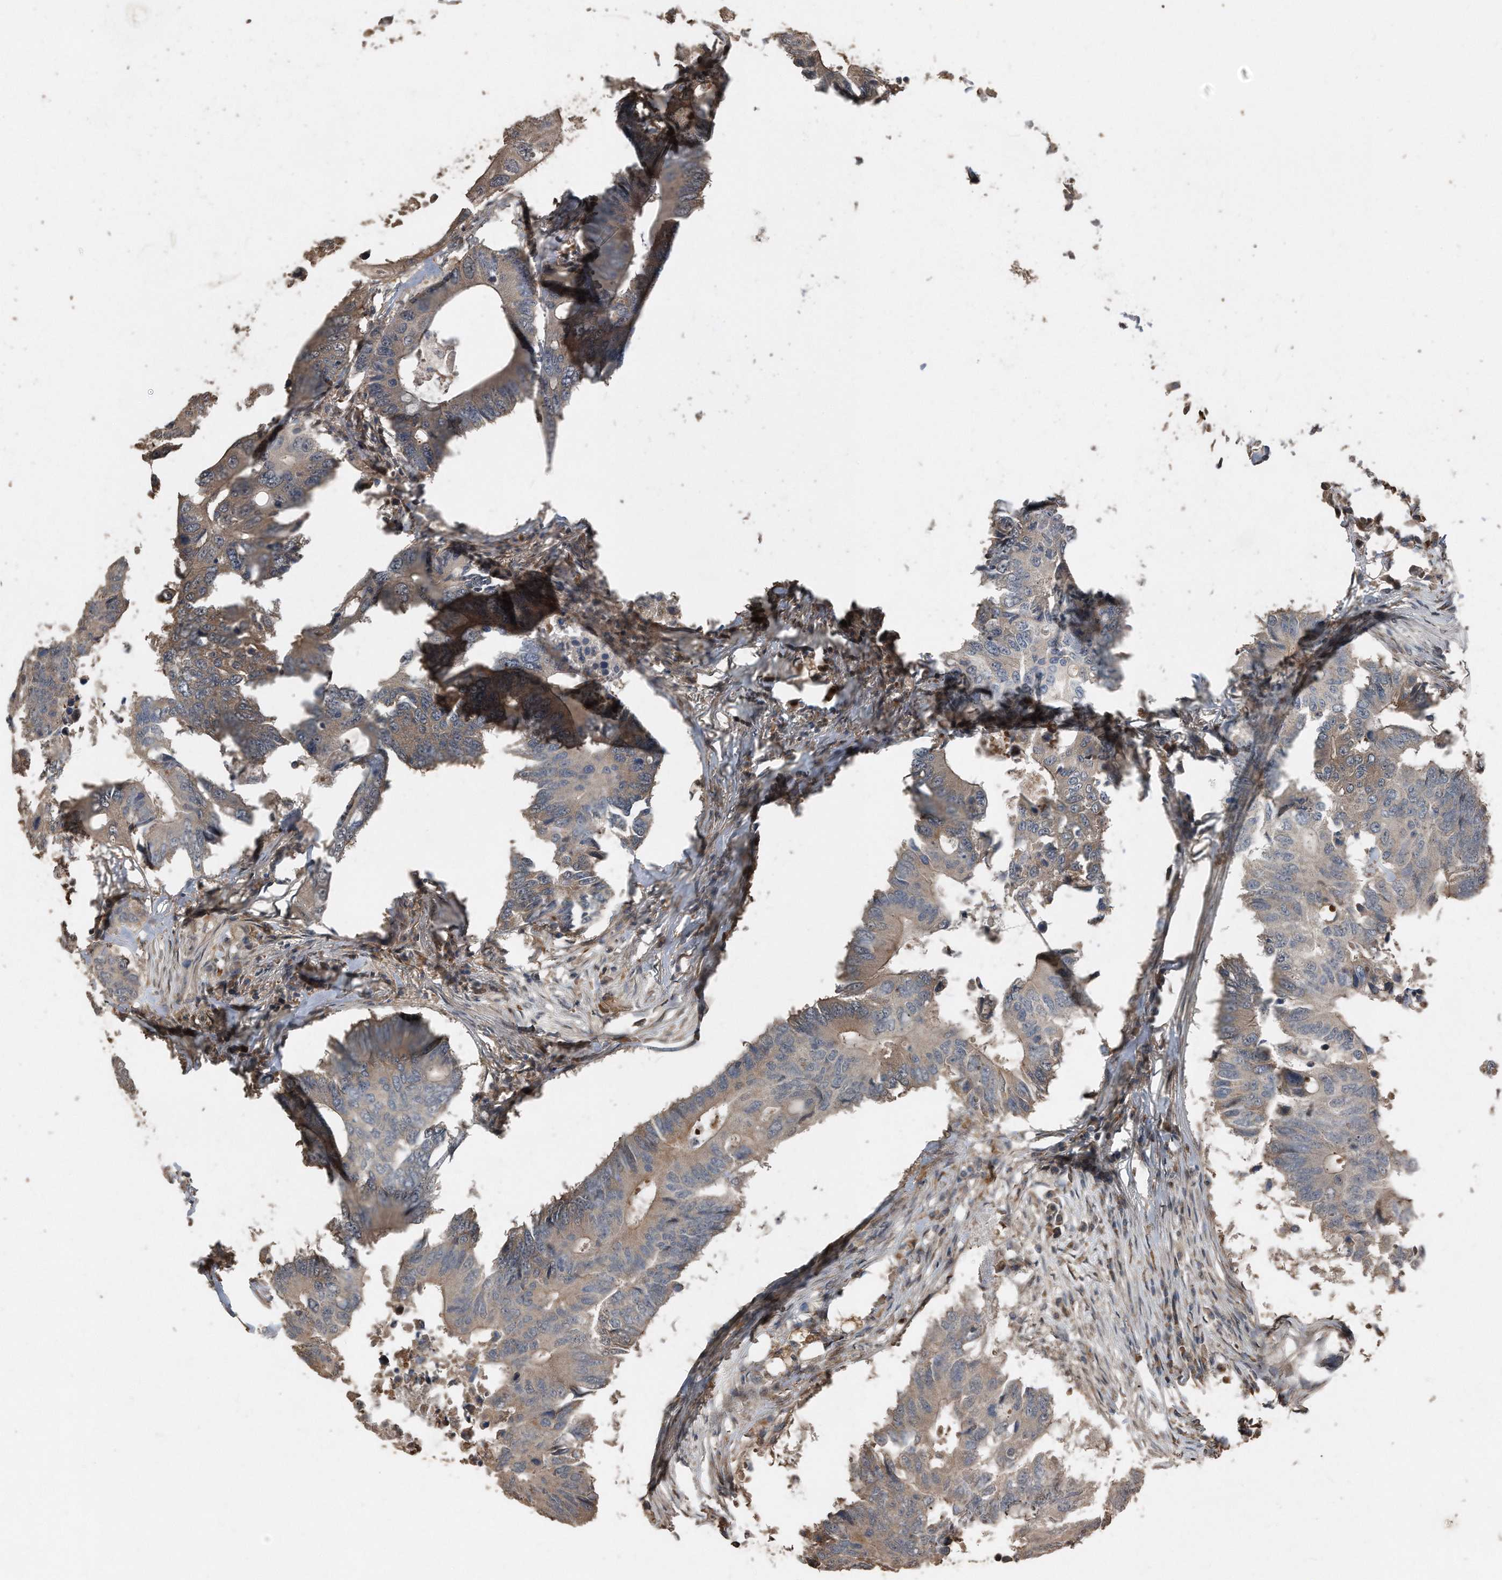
{"staining": {"intensity": "weak", "quantity": ">75%", "location": "cytoplasmic/membranous"}, "tissue": "colorectal cancer", "cell_type": "Tumor cells", "image_type": "cancer", "snomed": [{"axis": "morphology", "description": "Adenocarcinoma, NOS"}, {"axis": "topography", "description": "Colon"}], "caption": "A brown stain highlights weak cytoplasmic/membranous expression of a protein in colorectal cancer (adenocarcinoma) tumor cells.", "gene": "ANKRD10", "patient": {"sex": "male", "age": 71}}